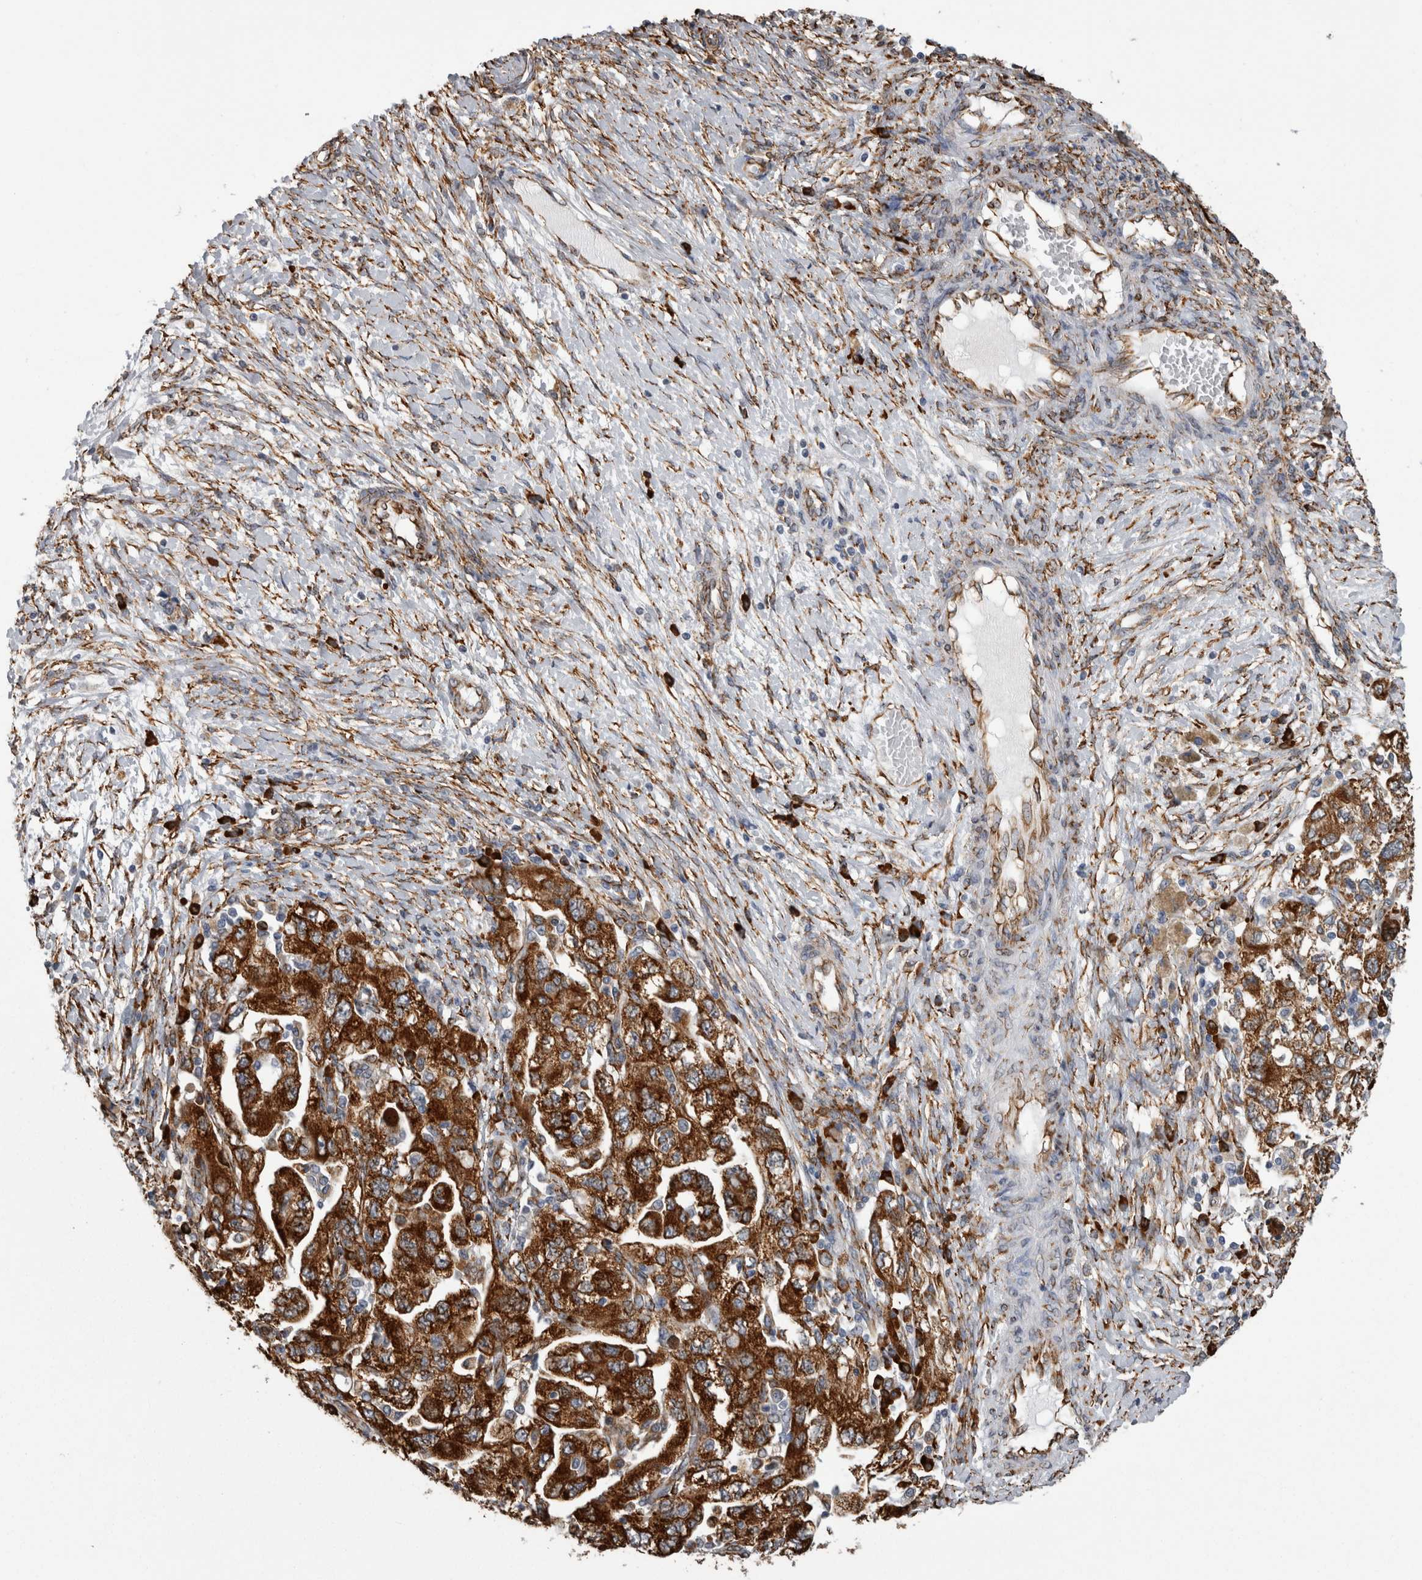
{"staining": {"intensity": "strong", "quantity": ">75%", "location": "cytoplasmic/membranous"}, "tissue": "ovarian cancer", "cell_type": "Tumor cells", "image_type": "cancer", "snomed": [{"axis": "morphology", "description": "Carcinoma, NOS"}, {"axis": "morphology", "description": "Cystadenocarcinoma, serous, NOS"}, {"axis": "topography", "description": "Ovary"}], "caption": "Human ovarian cancer (carcinoma) stained for a protein (brown) displays strong cytoplasmic/membranous positive staining in about >75% of tumor cells.", "gene": "FHIP2B", "patient": {"sex": "female", "age": 69}}